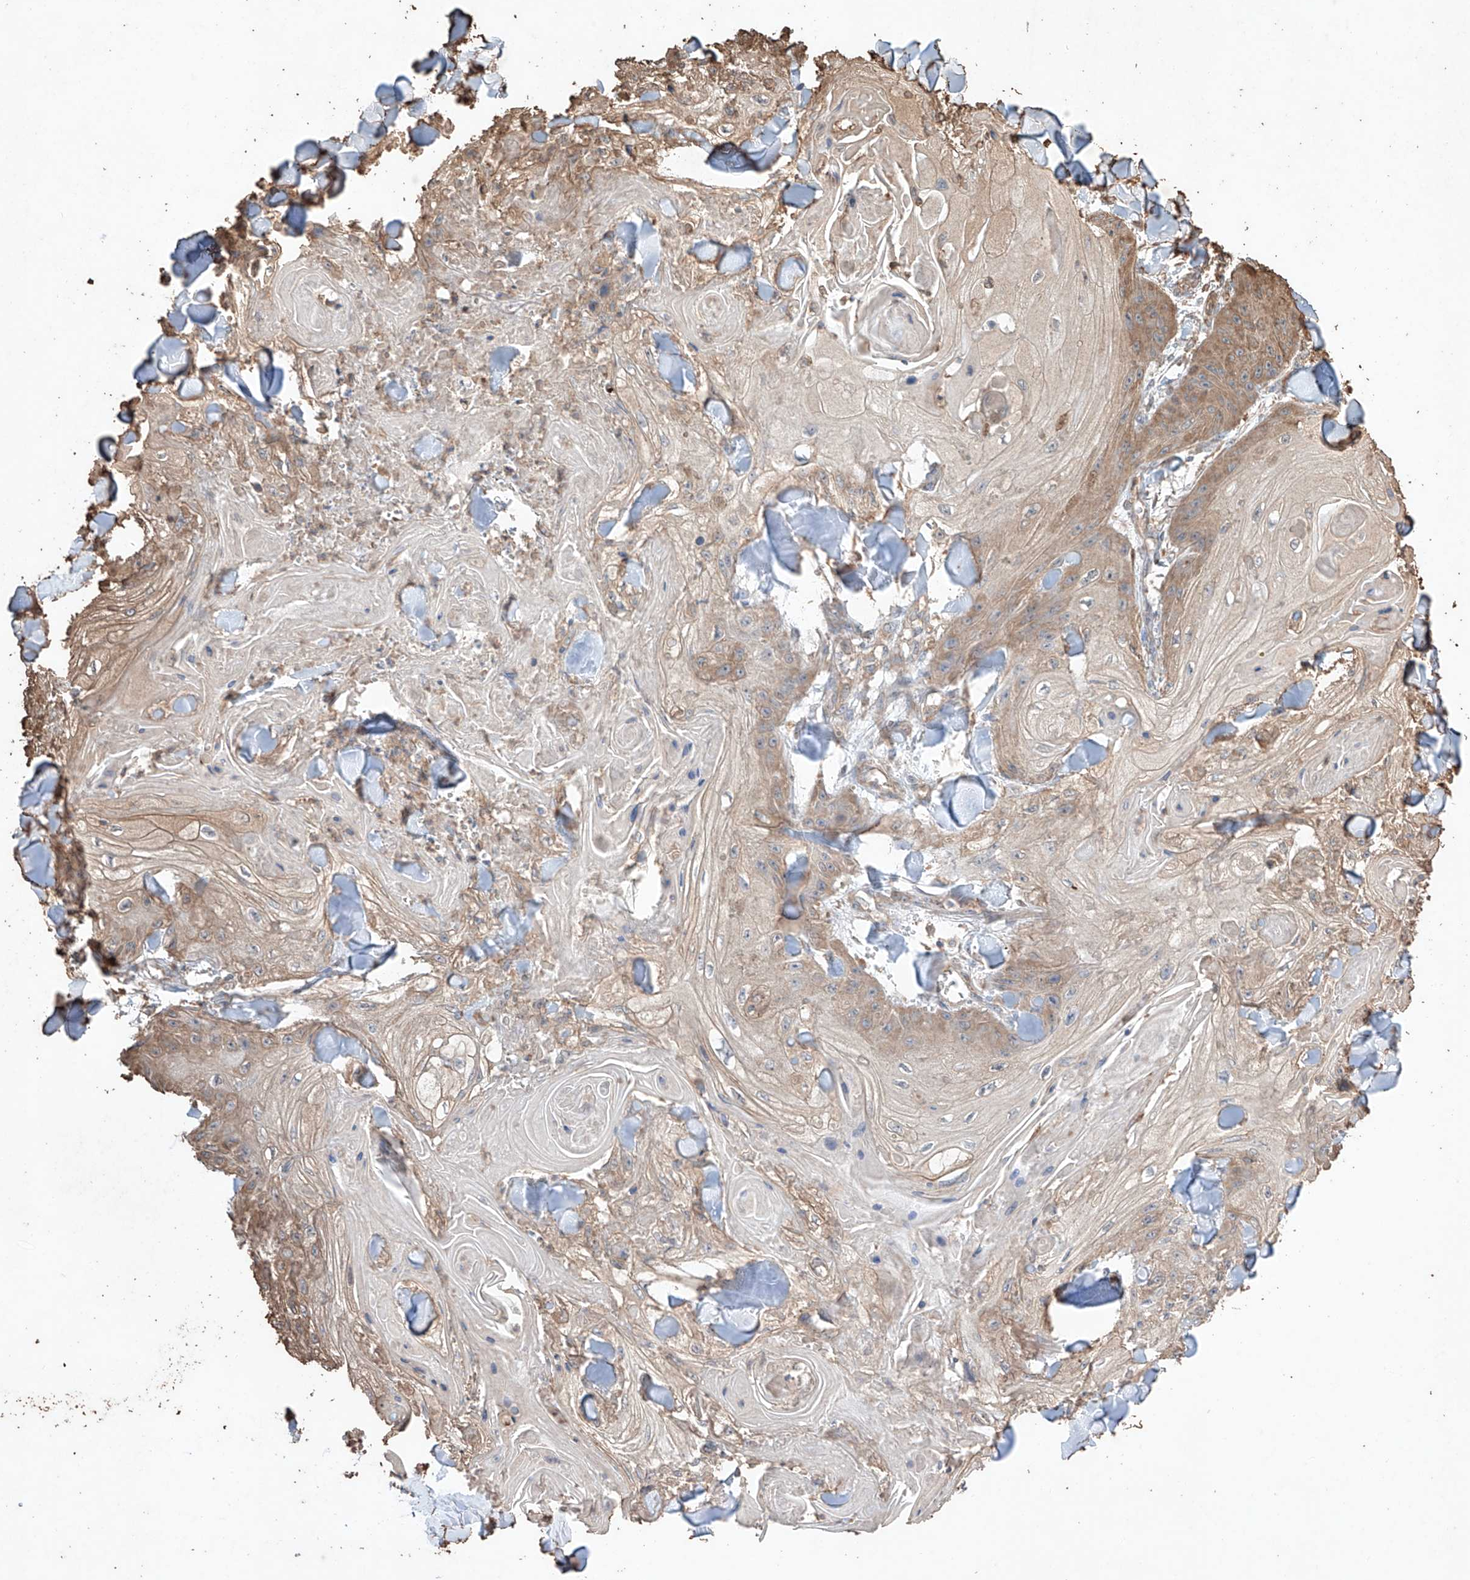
{"staining": {"intensity": "weak", "quantity": "25%-75%", "location": "cytoplasmic/membranous"}, "tissue": "skin cancer", "cell_type": "Tumor cells", "image_type": "cancer", "snomed": [{"axis": "morphology", "description": "Squamous cell carcinoma, NOS"}, {"axis": "topography", "description": "Skin"}], "caption": "This is a photomicrograph of IHC staining of skin cancer, which shows weak staining in the cytoplasmic/membranous of tumor cells.", "gene": "M6PR", "patient": {"sex": "male", "age": 74}}